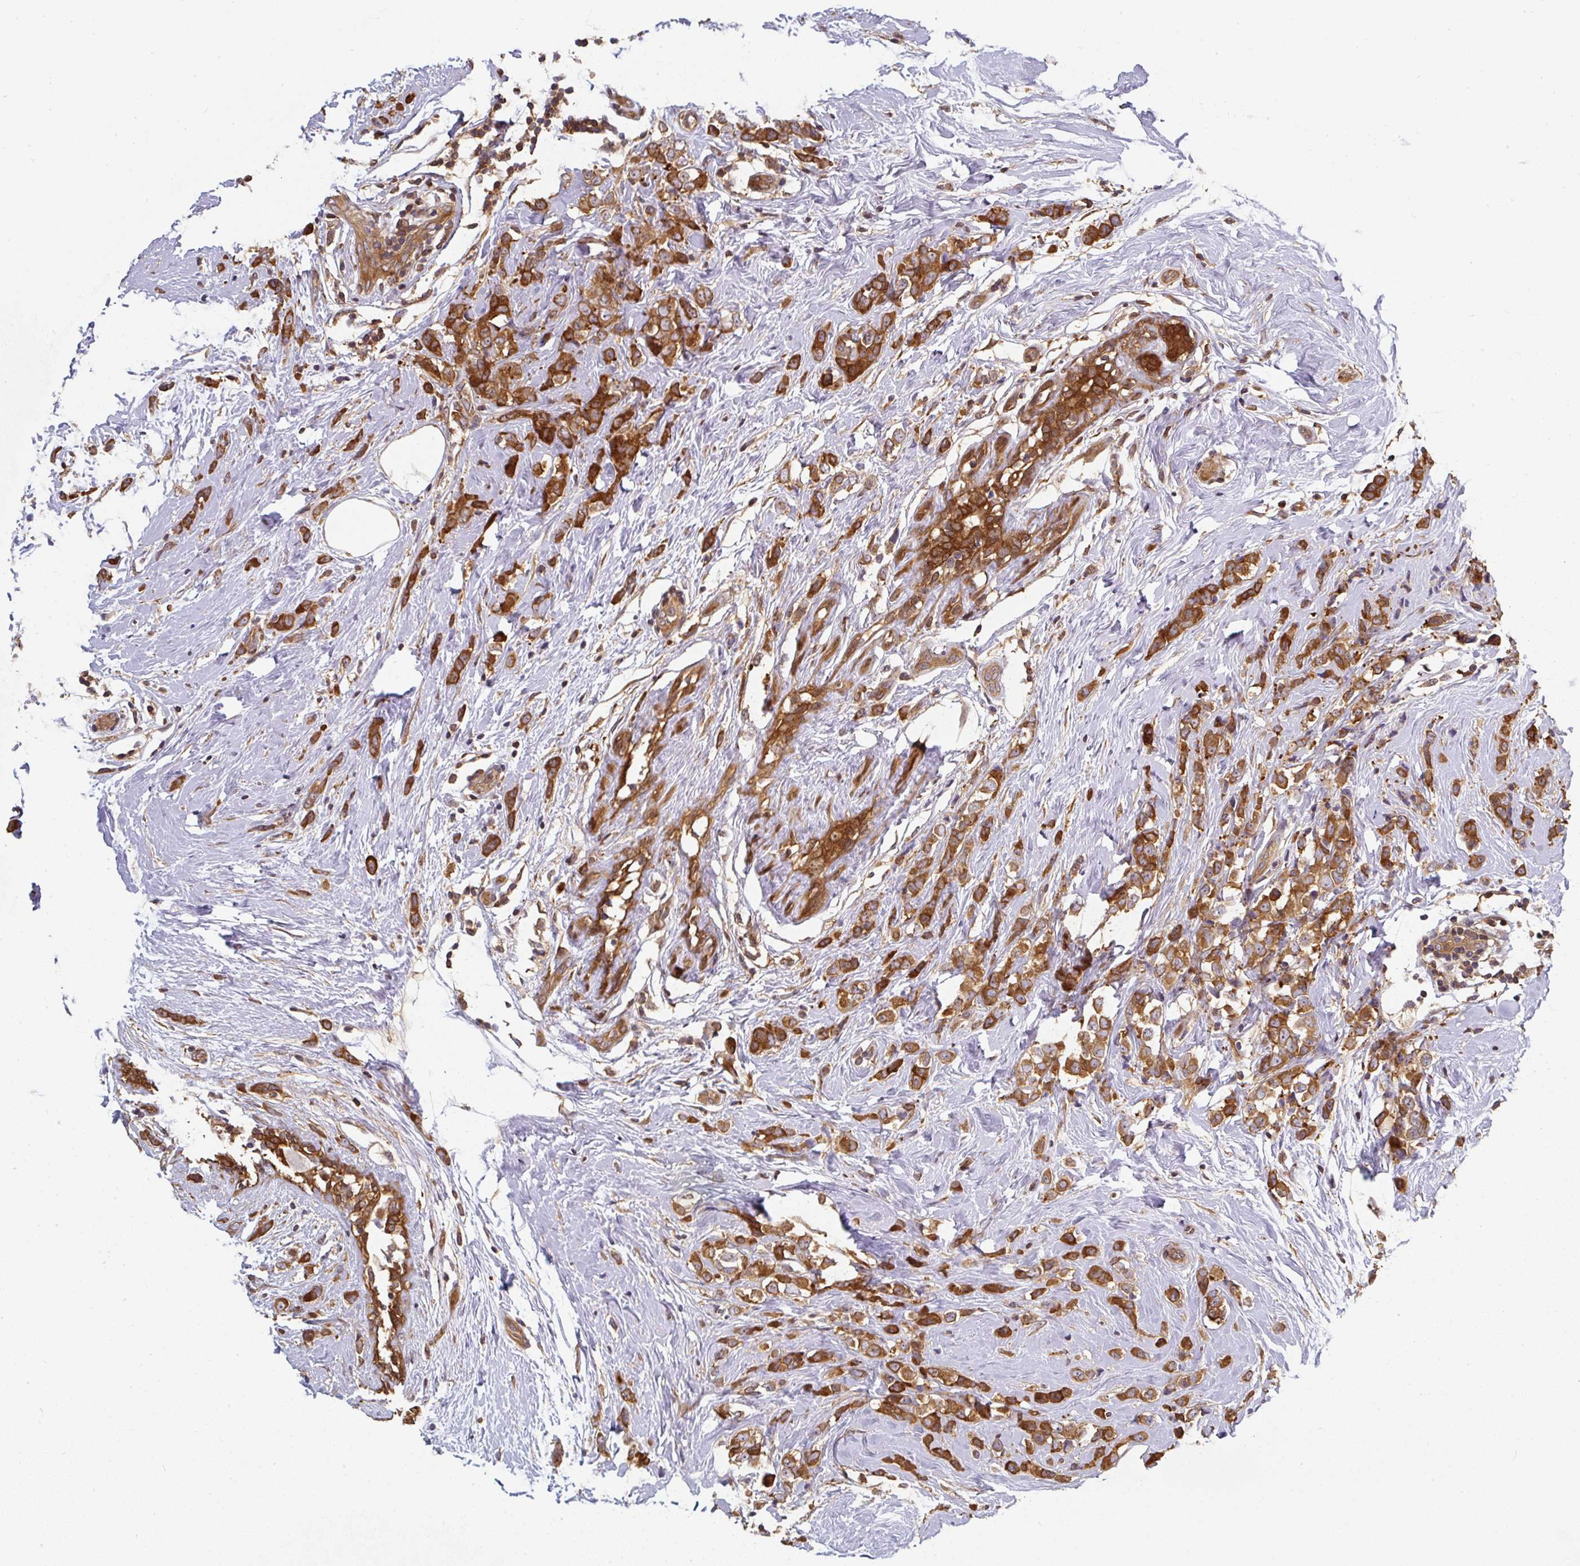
{"staining": {"intensity": "strong", "quantity": ">75%", "location": "cytoplasmic/membranous"}, "tissue": "breast cancer", "cell_type": "Tumor cells", "image_type": "cancer", "snomed": [{"axis": "morphology", "description": "Duct carcinoma"}, {"axis": "topography", "description": "Breast"}], "caption": "Protein expression analysis of intraductal carcinoma (breast) exhibits strong cytoplasmic/membranous positivity in about >75% of tumor cells. The protein is stained brown, and the nuclei are stained in blue (DAB IHC with brightfield microscopy, high magnification).", "gene": "ST13", "patient": {"sex": "female", "age": 80}}